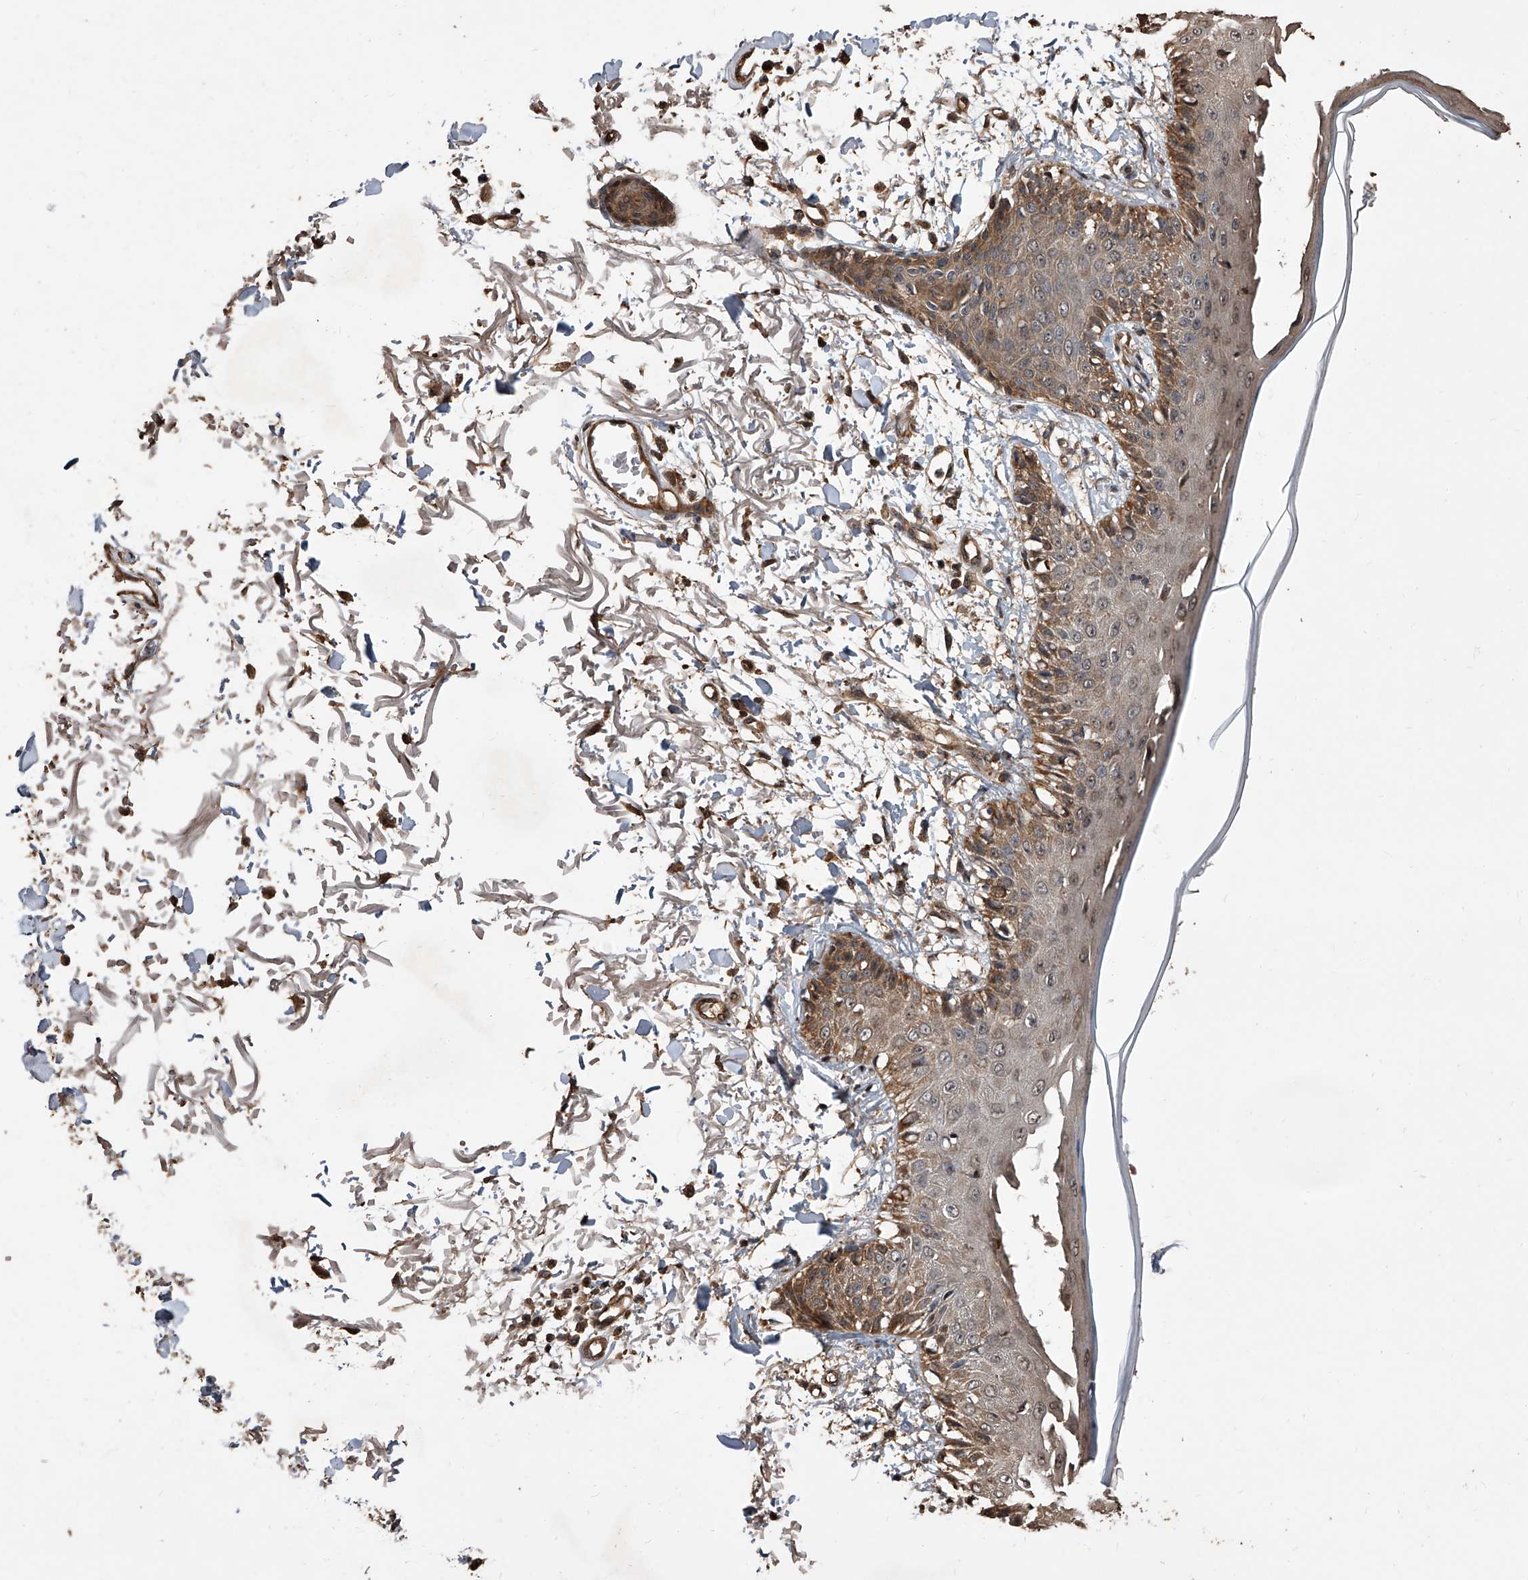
{"staining": {"intensity": "negative", "quantity": "none", "location": "none"}, "tissue": "skin", "cell_type": "Fibroblasts", "image_type": "normal", "snomed": [{"axis": "morphology", "description": "Normal tissue, NOS"}, {"axis": "morphology", "description": "Squamous cell carcinoma, NOS"}, {"axis": "topography", "description": "Skin"}, {"axis": "topography", "description": "Peripheral nerve tissue"}], "caption": "Immunohistochemical staining of normal skin exhibits no significant staining in fibroblasts. The staining is performed using DAB (3,3'-diaminobenzidine) brown chromogen with nuclei counter-stained in using hematoxylin.", "gene": "LTV1", "patient": {"sex": "male", "age": 83}}